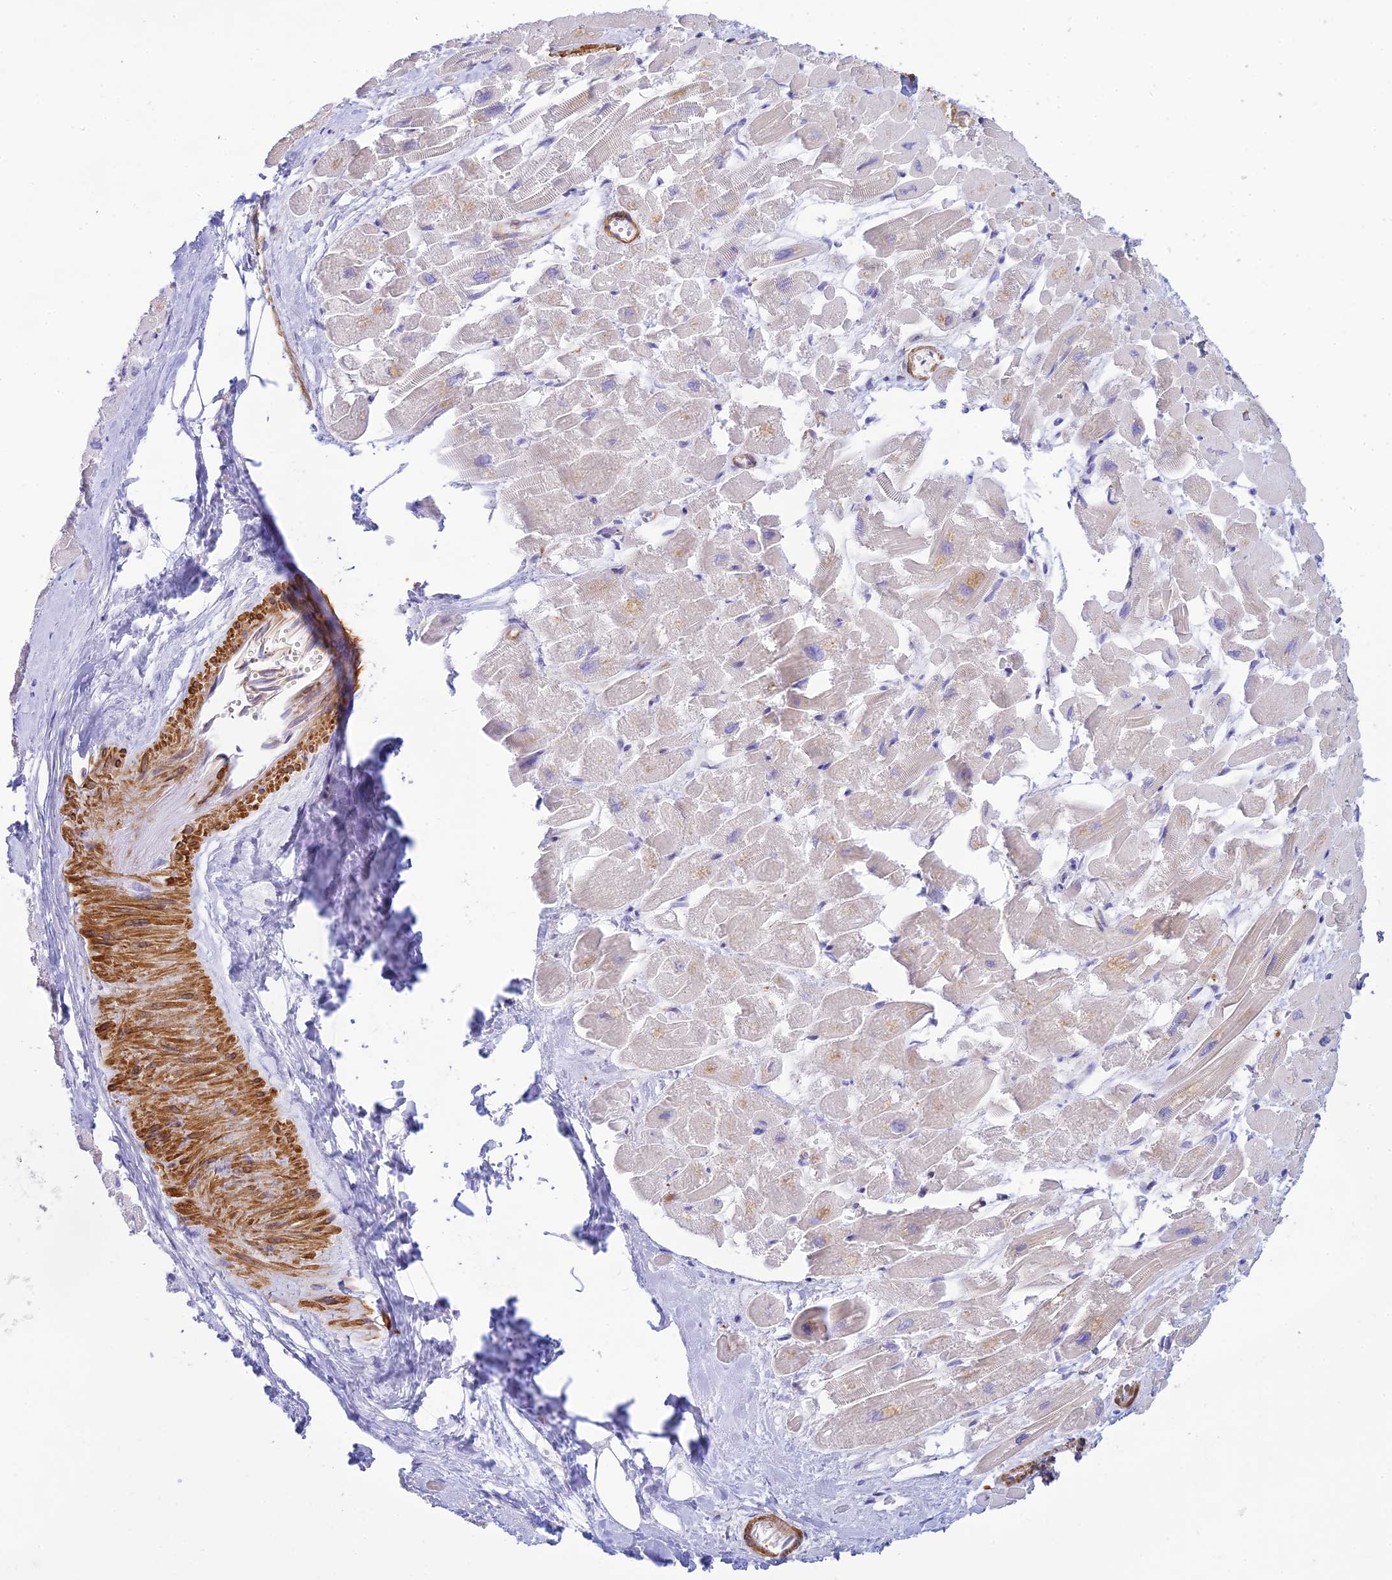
{"staining": {"intensity": "negative", "quantity": "none", "location": "none"}, "tissue": "heart muscle", "cell_type": "Cardiomyocytes", "image_type": "normal", "snomed": [{"axis": "morphology", "description": "Normal tissue, NOS"}, {"axis": "topography", "description": "Heart"}], "caption": "This is an immunohistochemistry (IHC) image of normal human heart muscle. There is no staining in cardiomyocytes.", "gene": "FBXW4", "patient": {"sex": "male", "age": 54}}